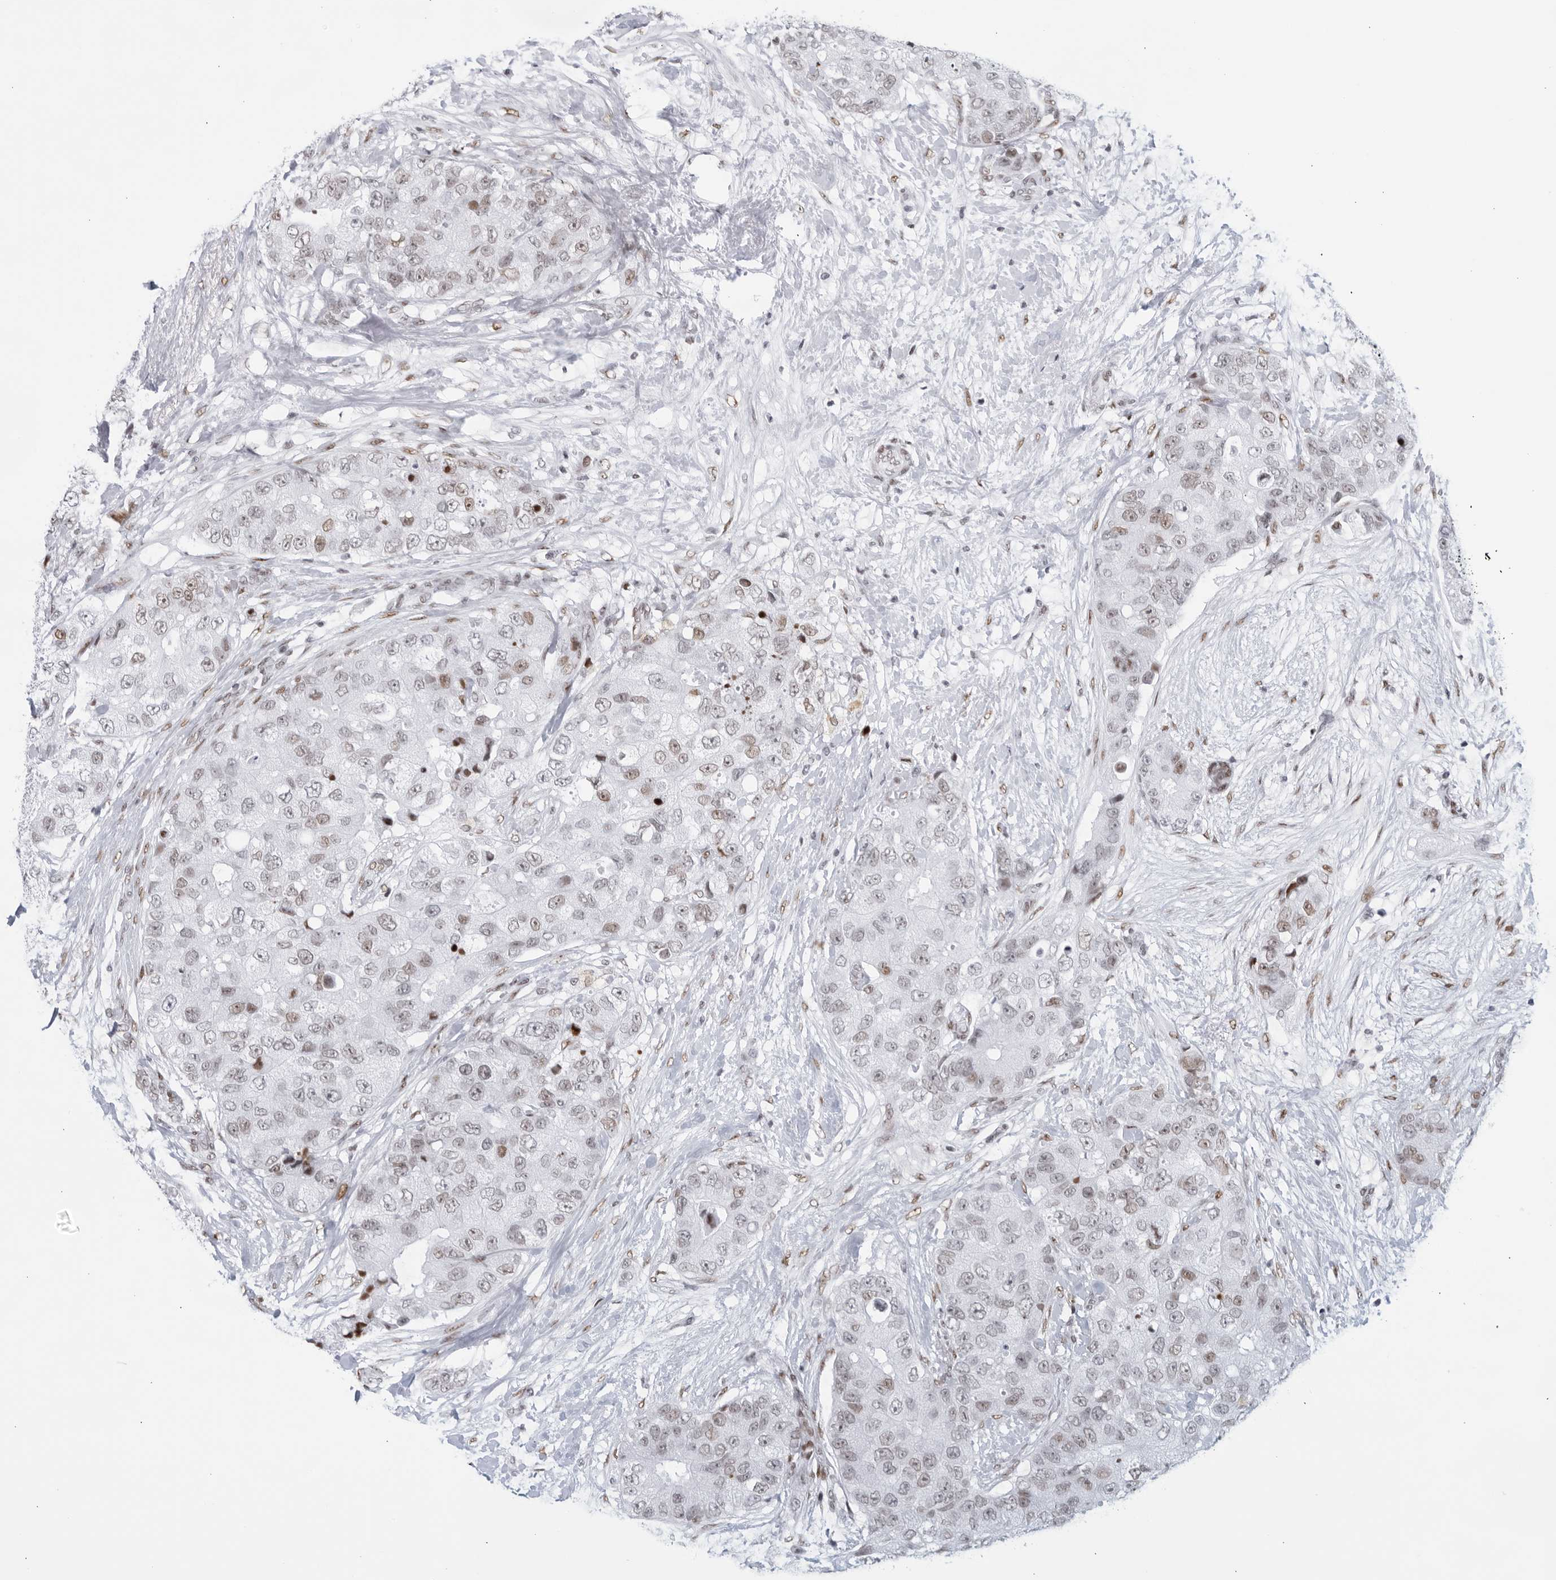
{"staining": {"intensity": "weak", "quantity": "25%-75%", "location": "nuclear"}, "tissue": "breast cancer", "cell_type": "Tumor cells", "image_type": "cancer", "snomed": [{"axis": "morphology", "description": "Duct carcinoma"}, {"axis": "topography", "description": "Breast"}], "caption": "Weak nuclear expression is appreciated in approximately 25%-75% of tumor cells in infiltrating ductal carcinoma (breast).", "gene": "HP1BP3", "patient": {"sex": "female", "age": 62}}